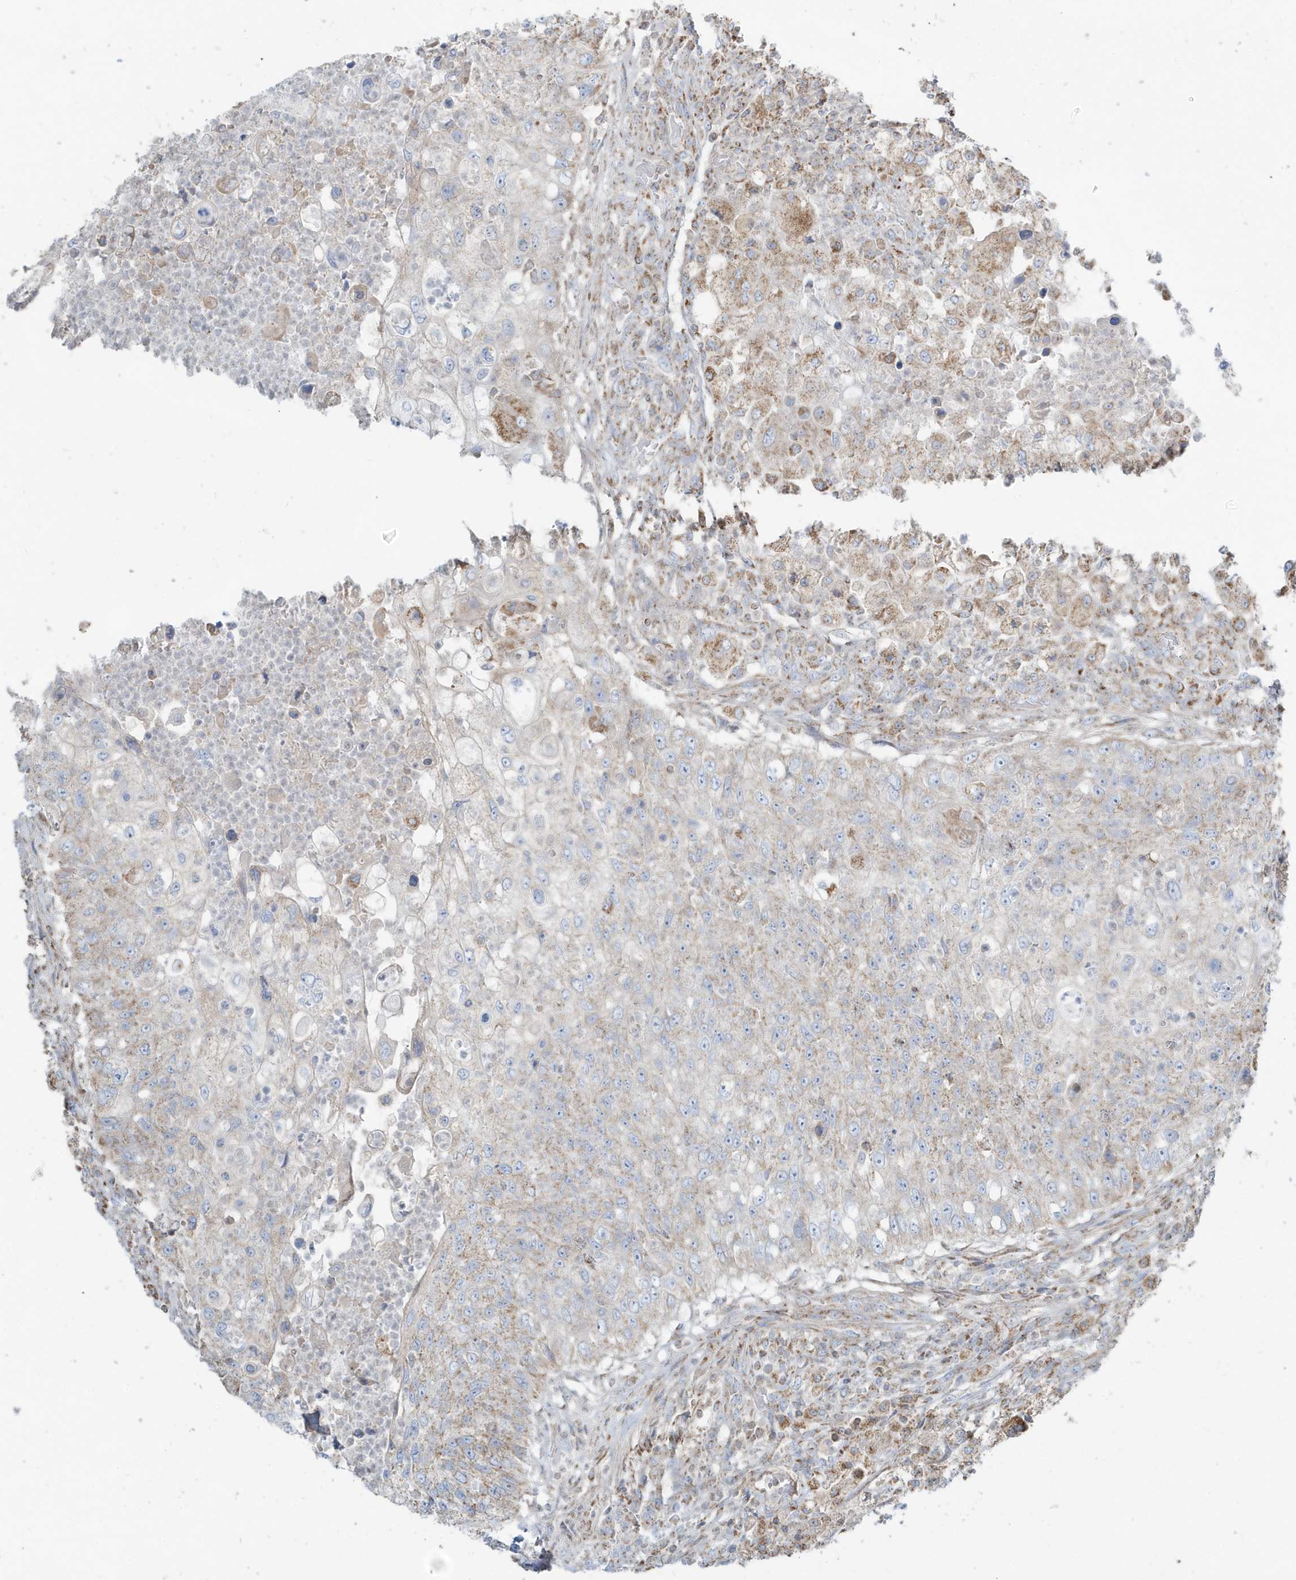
{"staining": {"intensity": "moderate", "quantity": "25%-75%", "location": "cytoplasmic/membranous"}, "tissue": "urothelial cancer", "cell_type": "Tumor cells", "image_type": "cancer", "snomed": [{"axis": "morphology", "description": "Urothelial carcinoma, High grade"}, {"axis": "topography", "description": "Urinary bladder"}], "caption": "Immunohistochemical staining of urothelial carcinoma (high-grade) exhibits medium levels of moderate cytoplasmic/membranous protein staining in approximately 25%-75% of tumor cells.", "gene": "RAB11FIP3", "patient": {"sex": "female", "age": 60}}